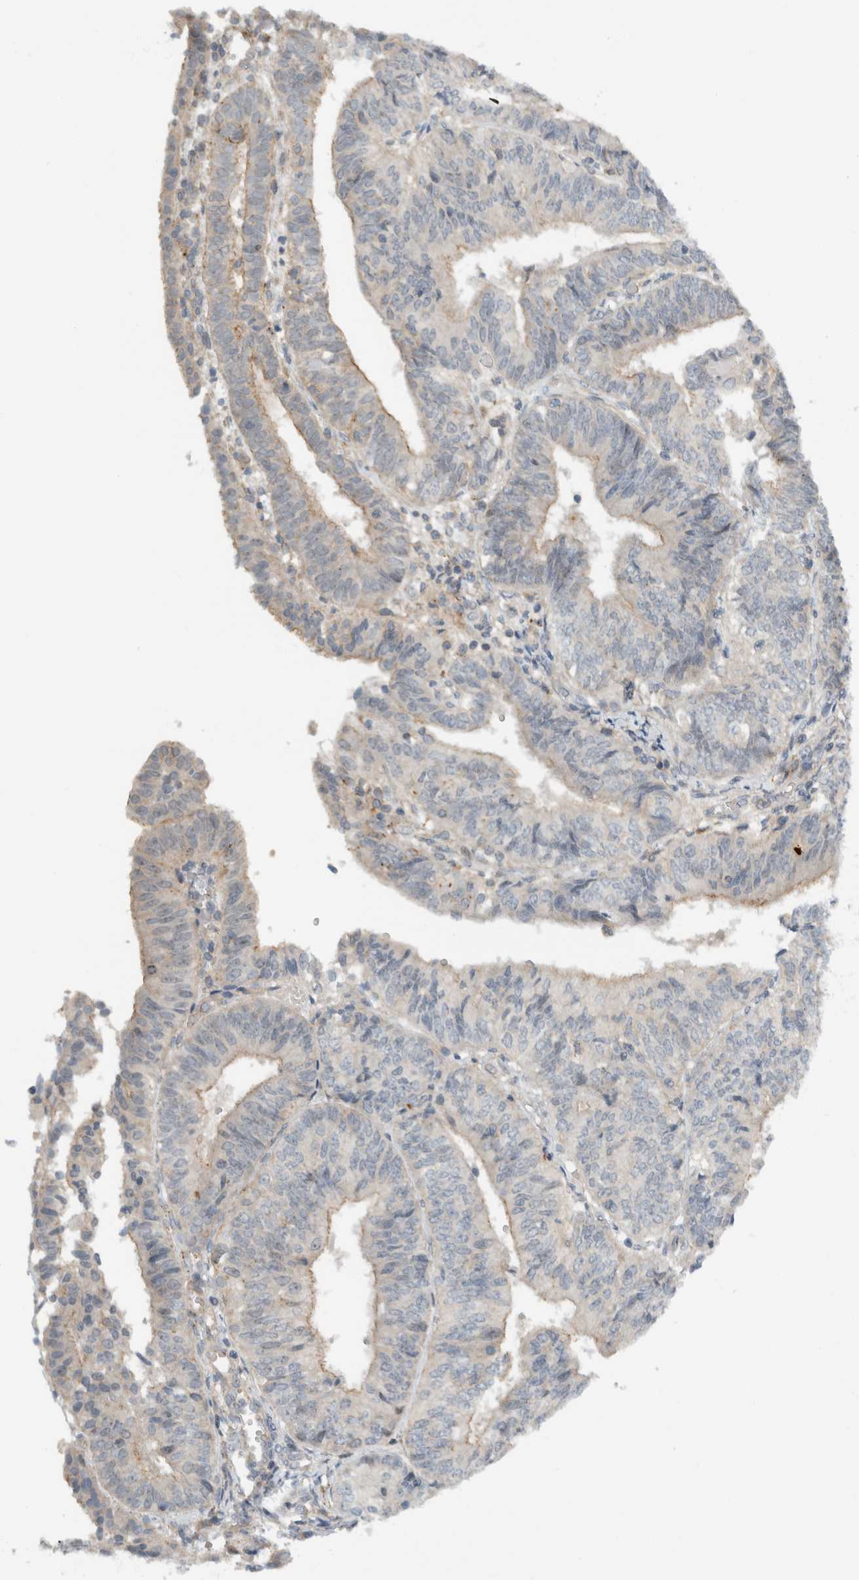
{"staining": {"intensity": "weak", "quantity": "<25%", "location": "cytoplasmic/membranous"}, "tissue": "endometrial cancer", "cell_type": "Tumor cells", "image_type": "cancer", "snomed": [{"axis": "morphology", "description": "Adenocarcinoma, NOS"}, {"axis": "topography", "description": "Endometrium"}], "caption": "Immunohistochemical staining of human endometrial cancer (adenocarcinoma) displays no significant staining in tumor cells.", "gene": "MPRIP", "patient": {"sex": "female", "age": 58}}